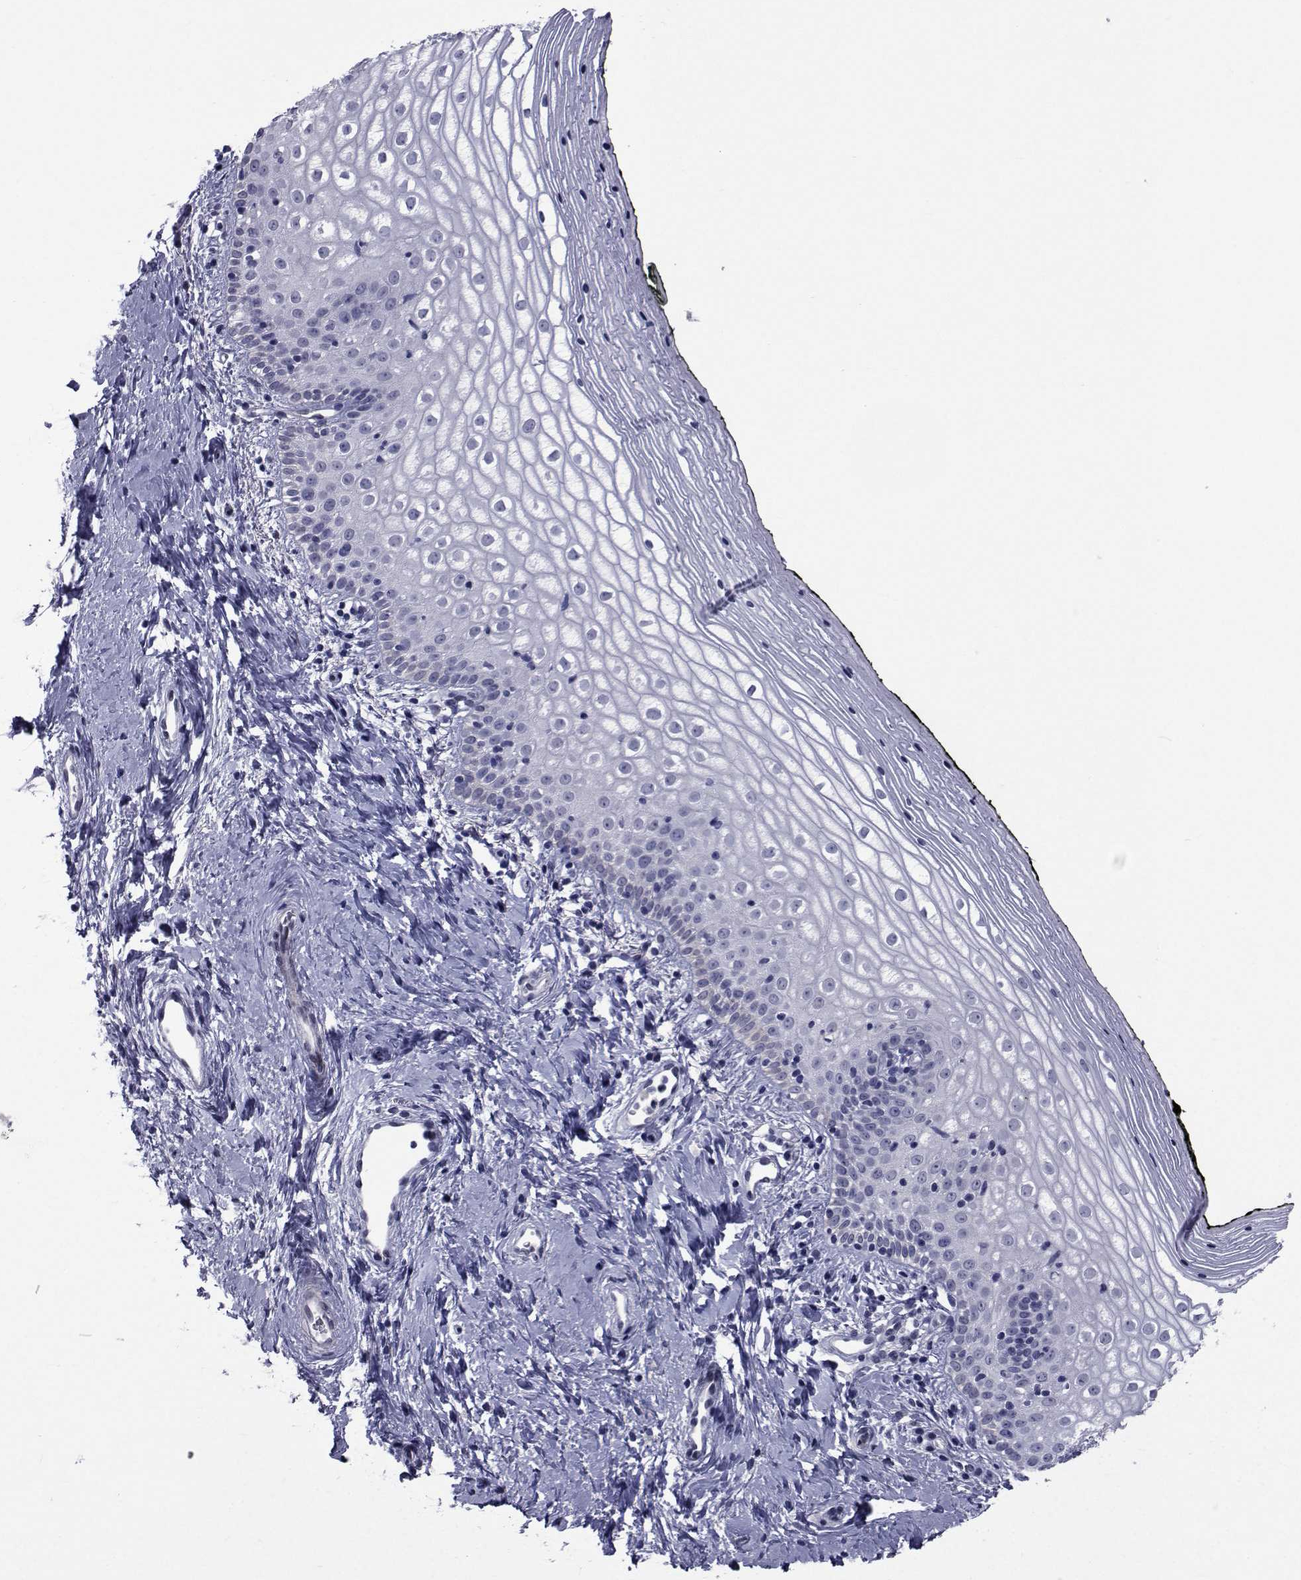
{"staining": {"intensity": "negative", "quantity": "none", "location": "none"}, "tissue": "vagina", "cell_type": "Squamous epithelial cells", "image_type": "normal", "snomed": [{"axis": "morphology", "description": "Normal tissue, NOS"}, {"axis": "topography", "description": "Vagina"}], "caption": "Immunohistochemistry micrograph of unremarkable vagina stained for a protein (brown), which exhibits no positivity in squamous epithelial cells. (Brightfield microscopy of DAB (3,3'-diaminobenzidine) IHC at high magnification).", "gene": "SEMA5B", "patient": {"sex": "female", "age": 47}}